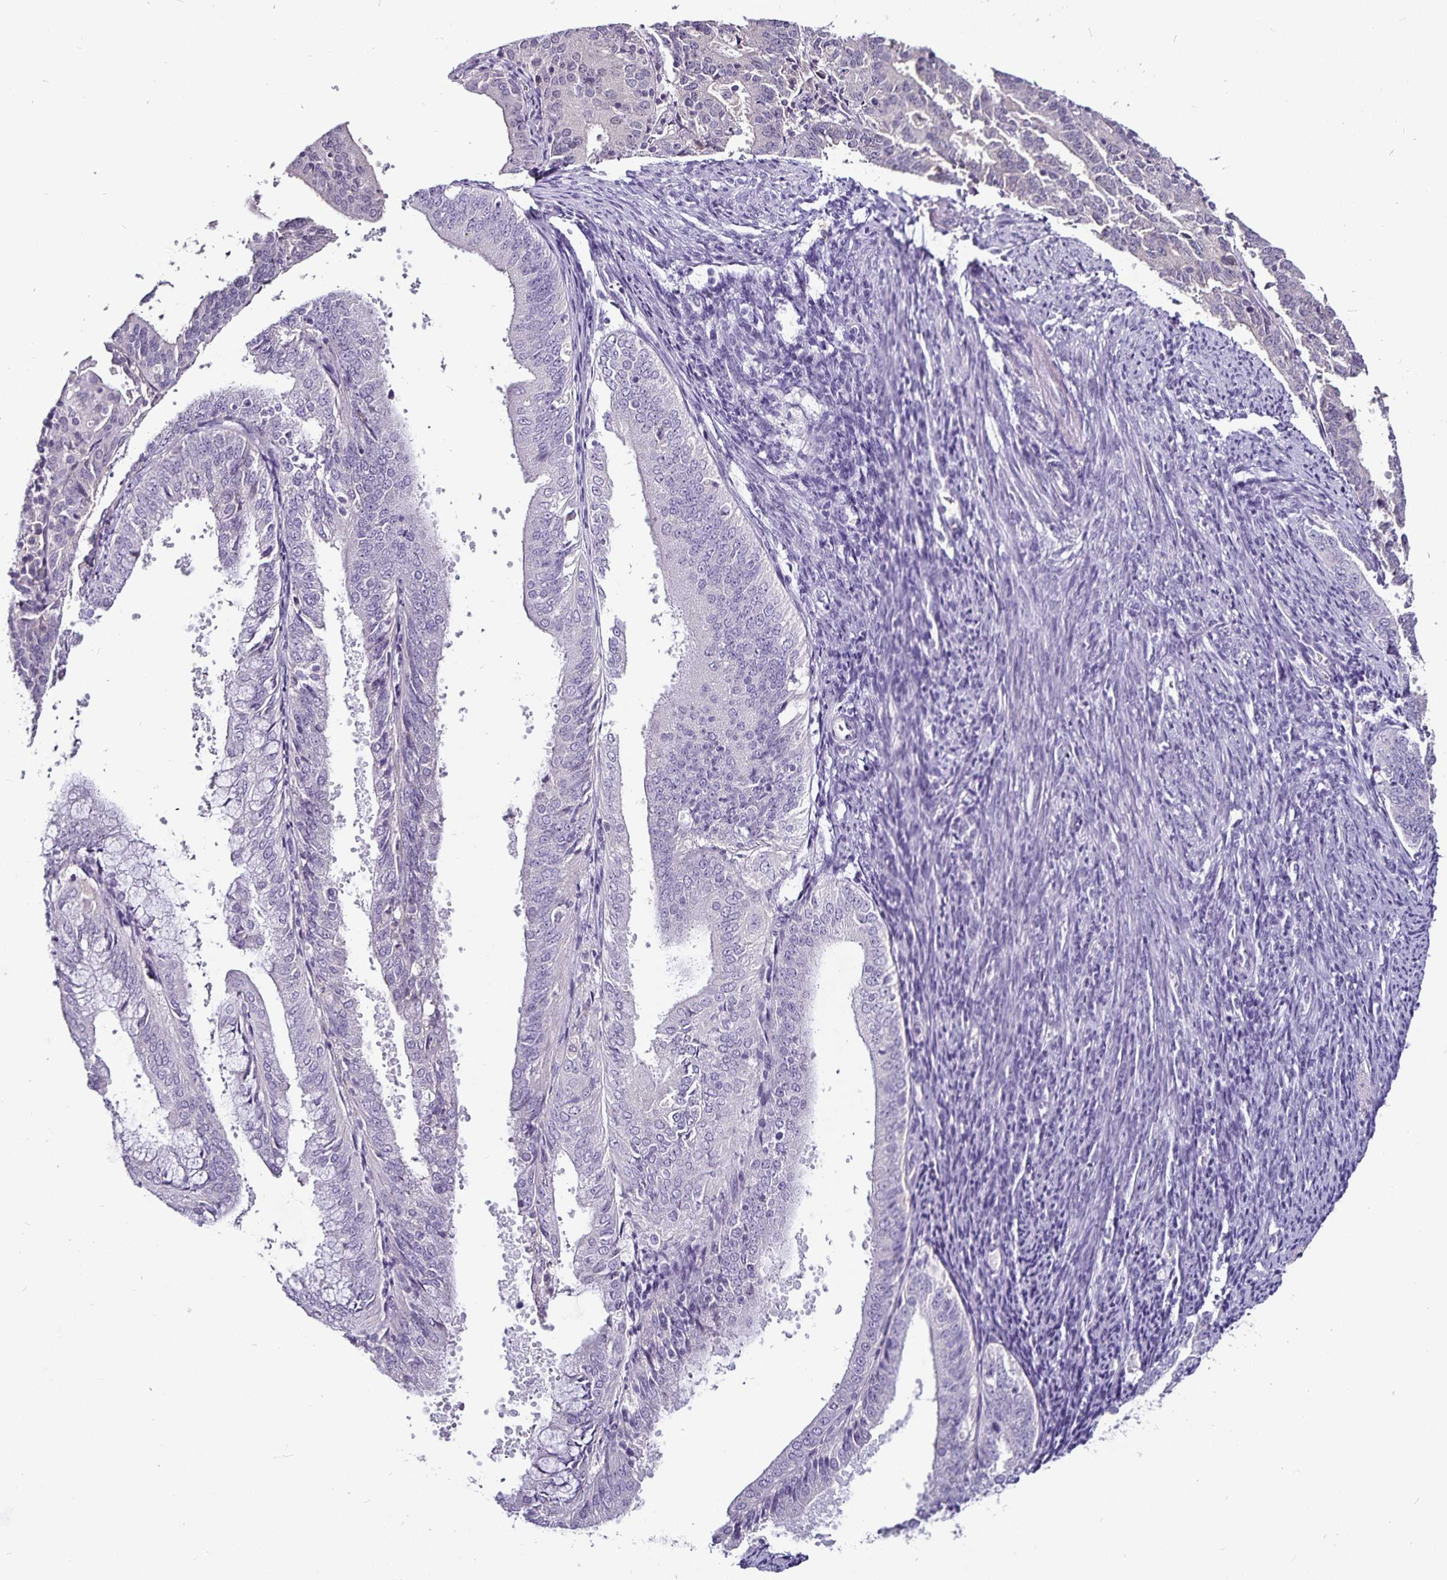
{"staining": {"intensity": "negative", "quantity": "none", "location": "none"}, "tissue": "endometrial cancer", "cell_type": "Tumor cells", "image_type": "cancer", "snomed": [{"axis": "morphology", "description": "Adenocarcinoma, NOS"}, {"axis": "topography", "description": "Endometrium"}], "caption": "This is a micrograph of IHC staining of endometrial cancer (adenocarcinoma), which shows no expression in tumor cells.", "gene": "CA12", "patient": {"sex": "female", "age": 63}}